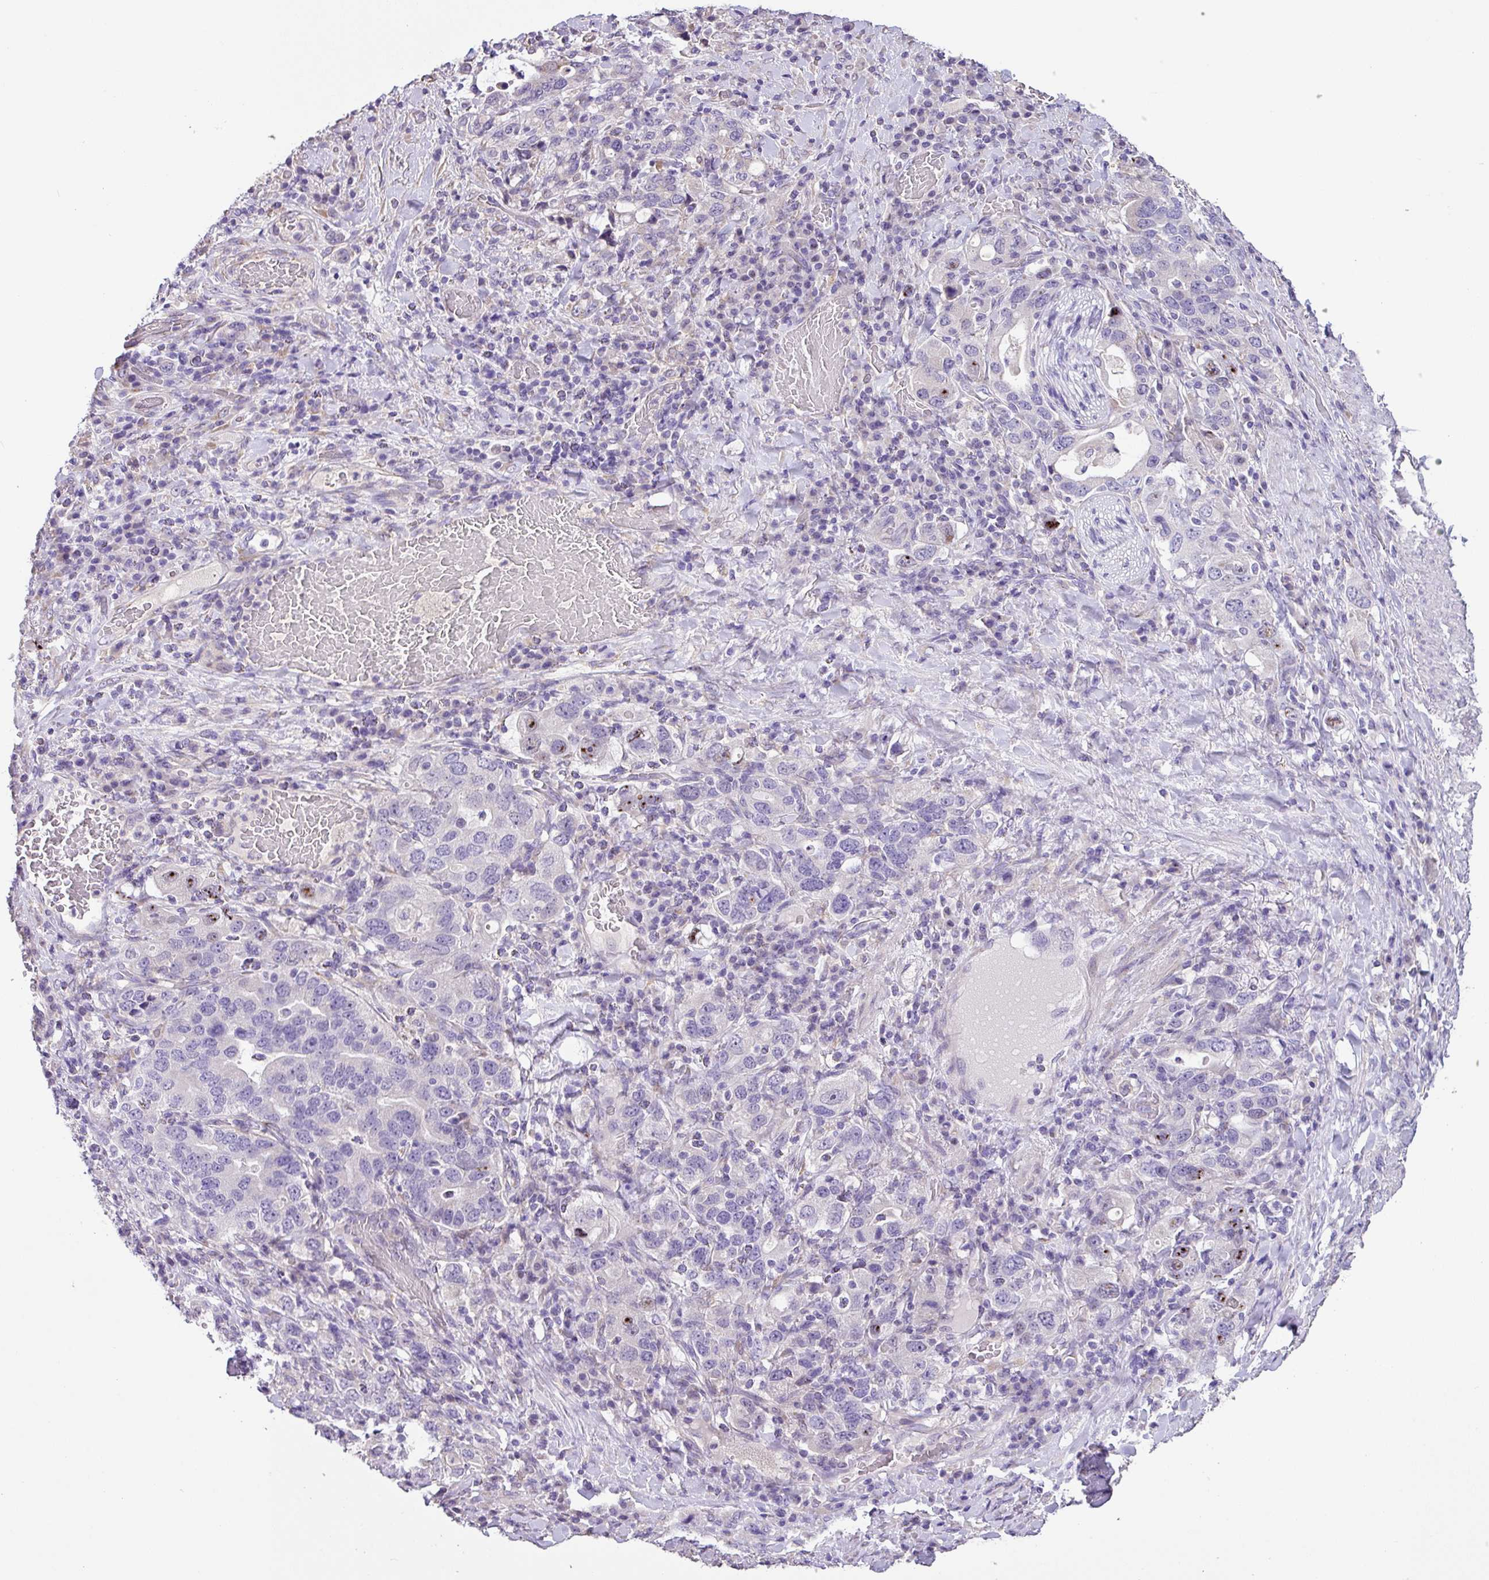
{"staining": {"intensity": "moderate", "quantity": "<25%", "location": "nuclear"}, "tissue": "stomach cancer", "cell_type": "Tumor cells", "image_type": "cancer", "snomed": [{"axis": "morphology", "description": "Adenocarcinoma, NOS"}, {"axis": "topography", "description": "Stomach, upper"}, {"axis": "topography", "description": "Stomach"}], "caption": "Moderate nuclear staining for a protein is seen in about <25% of tumor cells of stomach cancer (adenocarcinoma) using IHC.", "gene": "ZG16", "patient": {"sex": "male", "age": 62}}